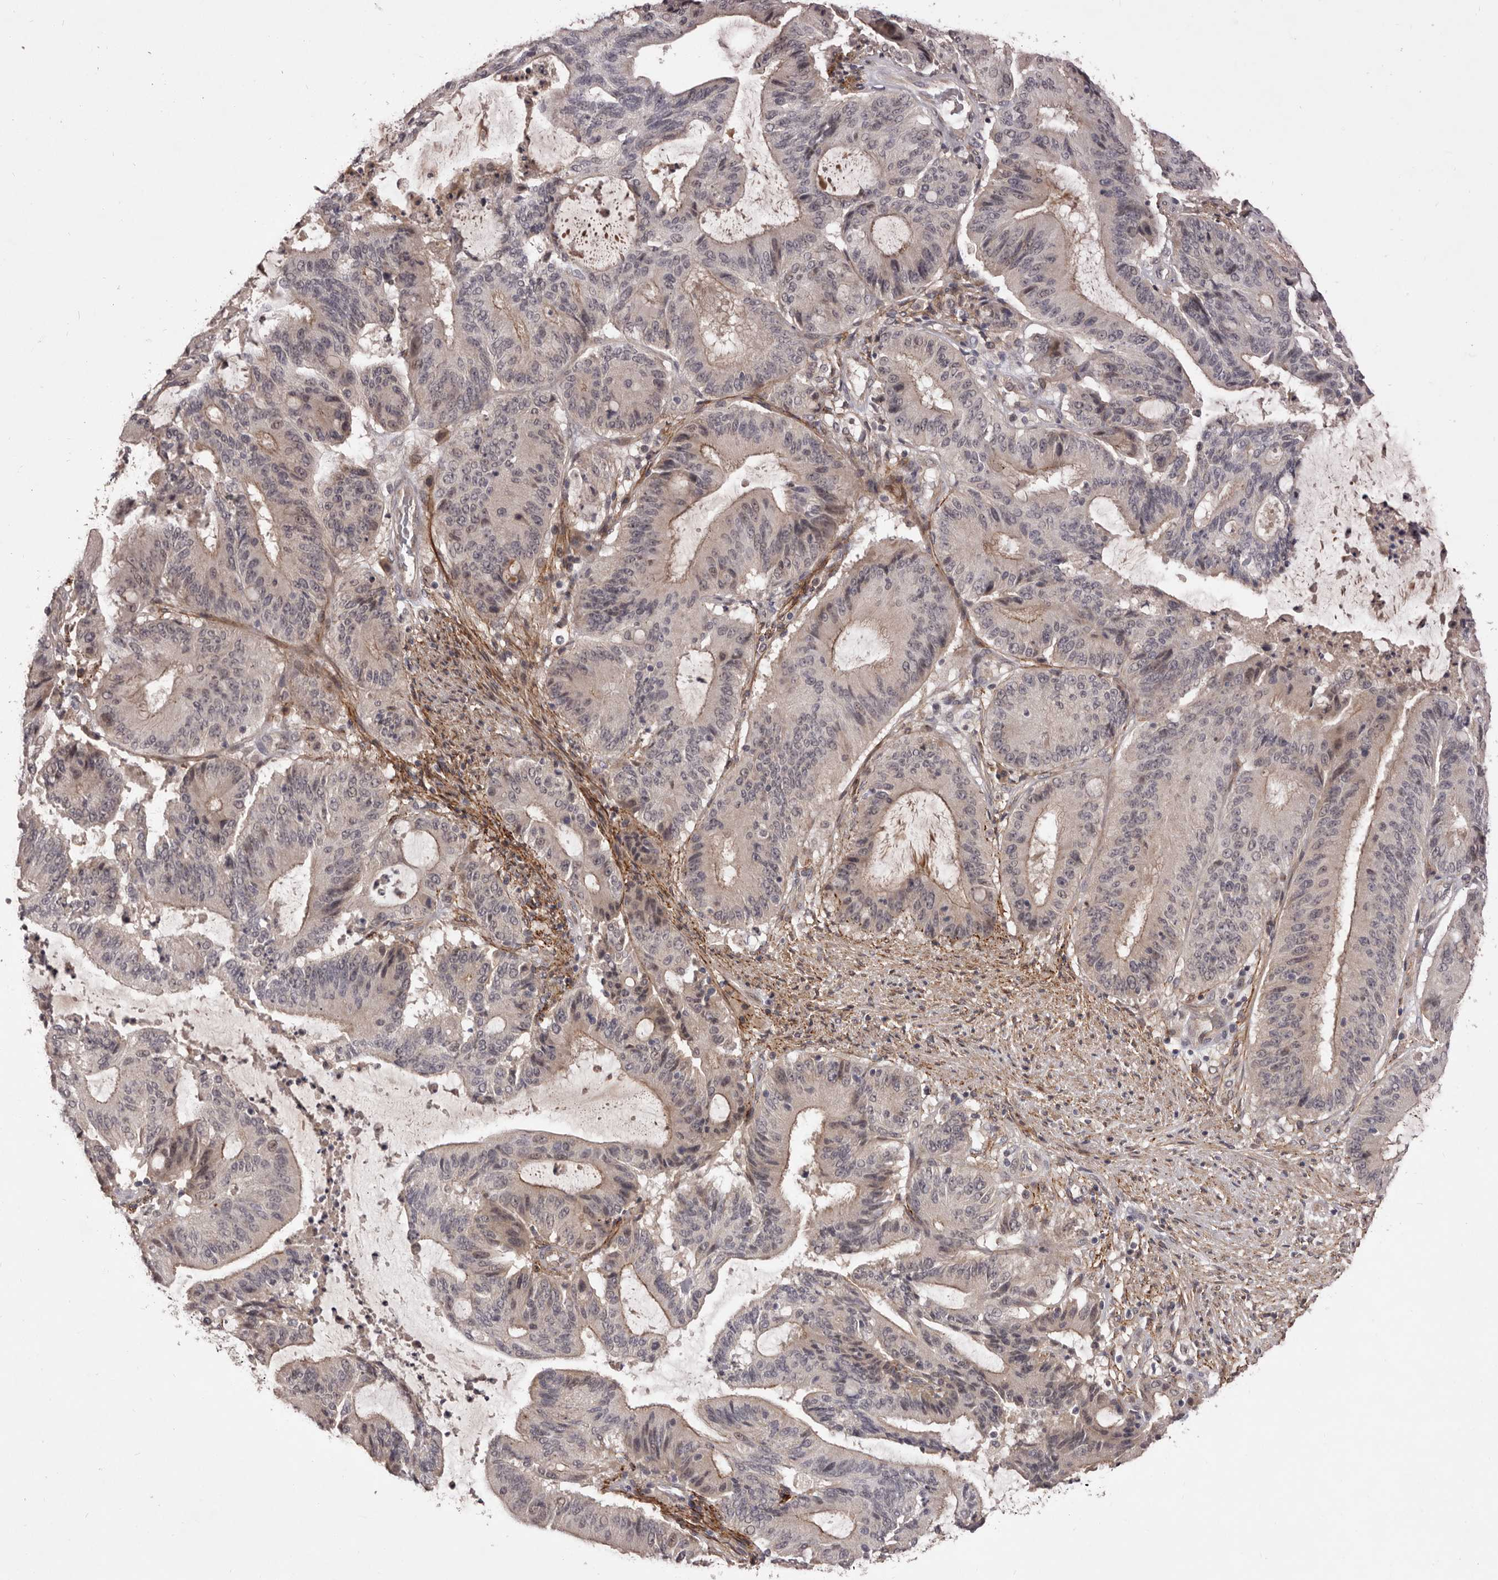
{"staining": {"intensity": "weak", "quantity": "<25%", "location": "cytoplasmic/membranous"}, "tissue": "liver cancer", "cell_type": "Tumor cells", "image_type": "cancer", "snomed": [{"axis": "morphology", "description": "Normal tissue, NOS"}, {"axis": "morphology", "description": "Cholangiocarcinoma"}, {"axis": "topography", "description": "Liver"}, {"axis": "topography", "description": "Peripheral nerve tissue"}], "caption": "DAB (3,3'-diaminobenzidine) immunohistochemical staining of human liver cancer (cholangiocarcinoma) reveals no significant staining in tumor cells.", "gene": "HBS1L", "patient": {"sex": "female", "age": 73}}